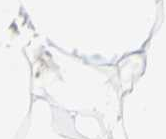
{"staining": {"intensity": "strong", "quantity": ">75%", "location": "nuclear"}, "tissue": "adipose tissue", "cell_type": "Adipocytes", "image_type": "normal", "snomed": [{"axis": "morphology", "description": "Normal tissue, NOS"}, {"axis": "morphology", "description": "Duct carcinoma"}, {"axis": "topography", "description": "Breast"}, {"axis": "topography", "description": "Adipose tissue"}], "caption": "A brown stain labels strong nuclear positivity of a protein in adipocytes of normal human adipose tissue. Ihc stains the protein of interest in brown and the nuclei are stained blue.", "gene": "KAT6B", "patient": {"sex": "female", "age": 37}}